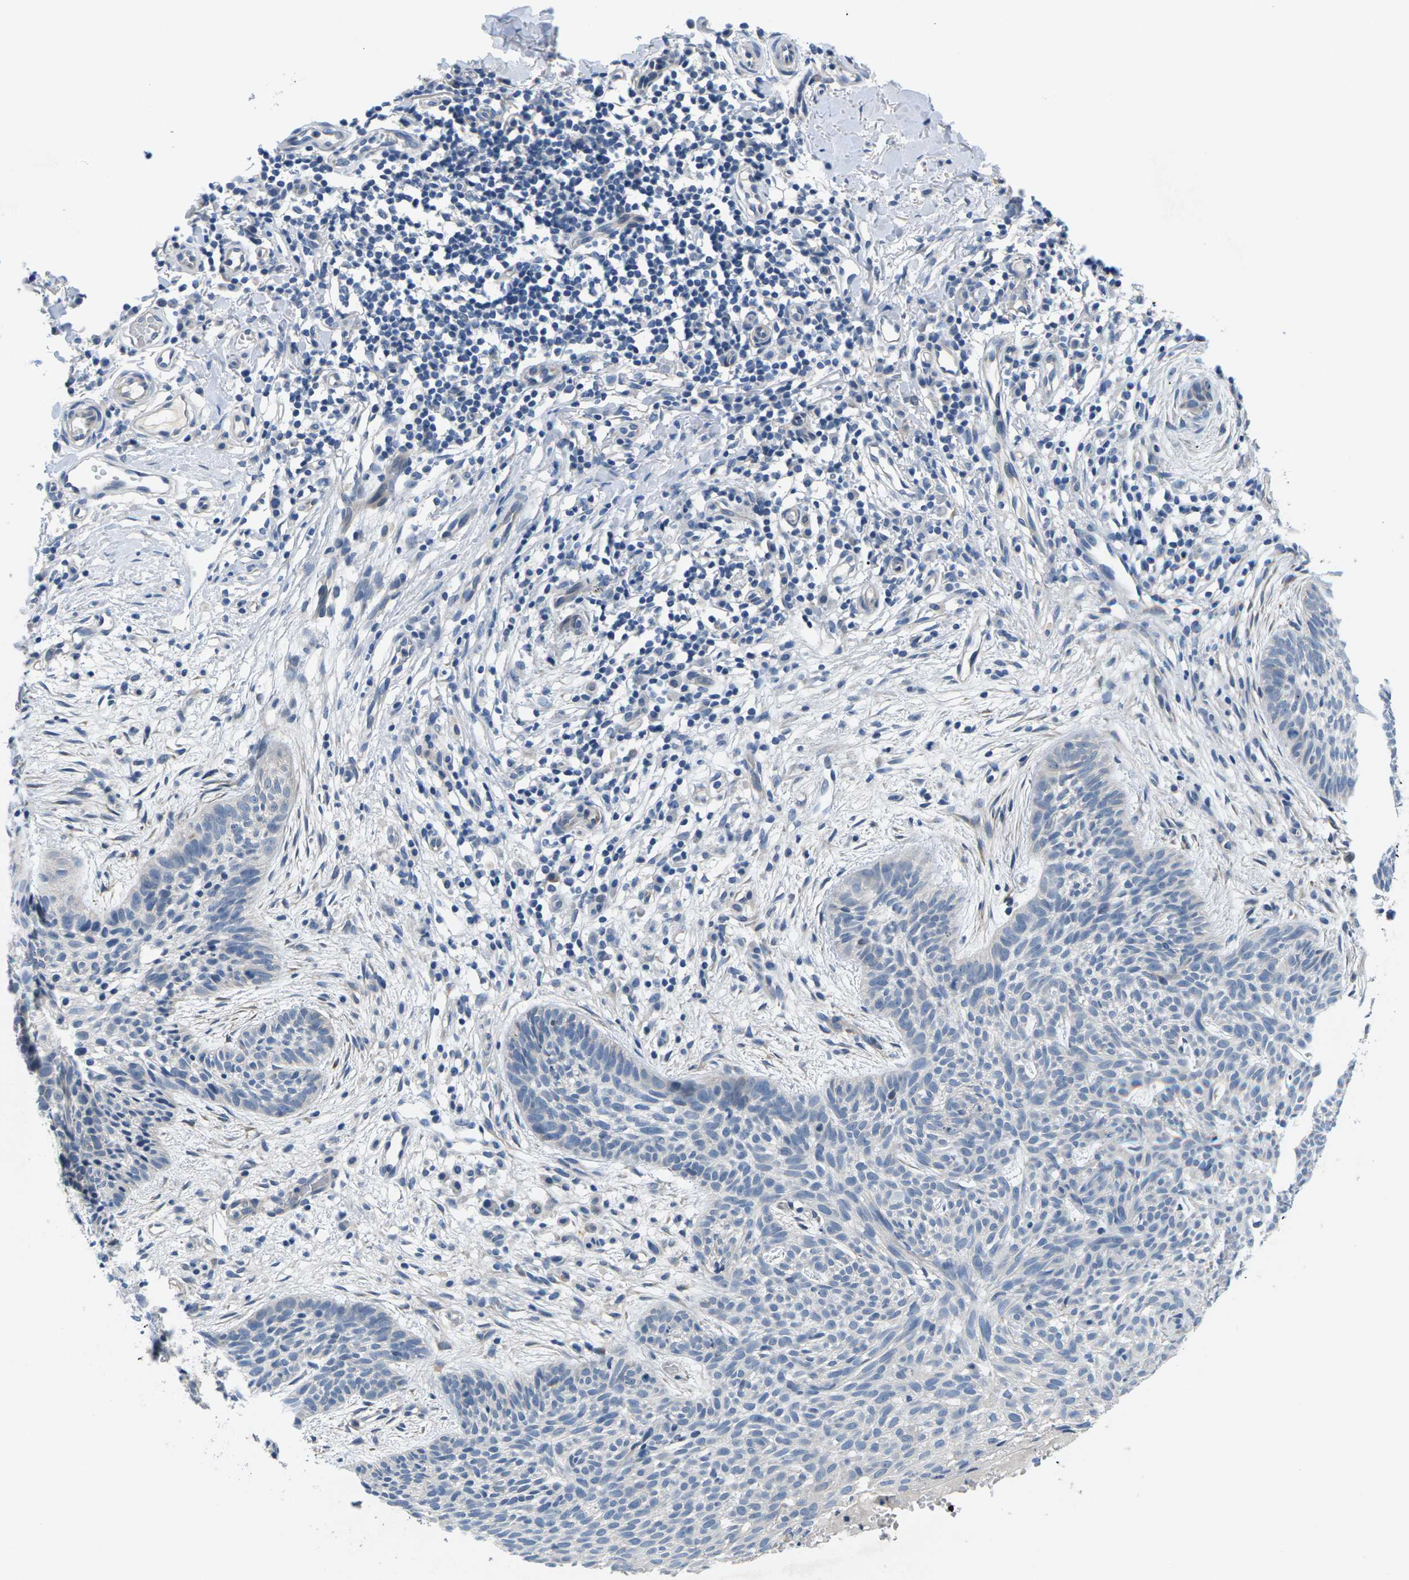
{"staining": {"intensity": "negative", "quantity": "none", "location": "none"}, "tissue": "skin cancer", "cell_type": "Tumor cells", "image_type": "cancer", "snomed": [{"axis": "morphology", "description": "Basal cell carcinoma"}, {"axis": "topography", "description": "Skin"}], "caption": "A high-resolution histopathology image shows immunohistochemistry (IHC) staining of basal cell carcinoma (skin), which reveals no significant expression in tumor cells. (DAB immunohistochemistry with hematoxylin counter stain).", "gene": "TSPAN2", "patient": {"sex": "female", "age": 59}}